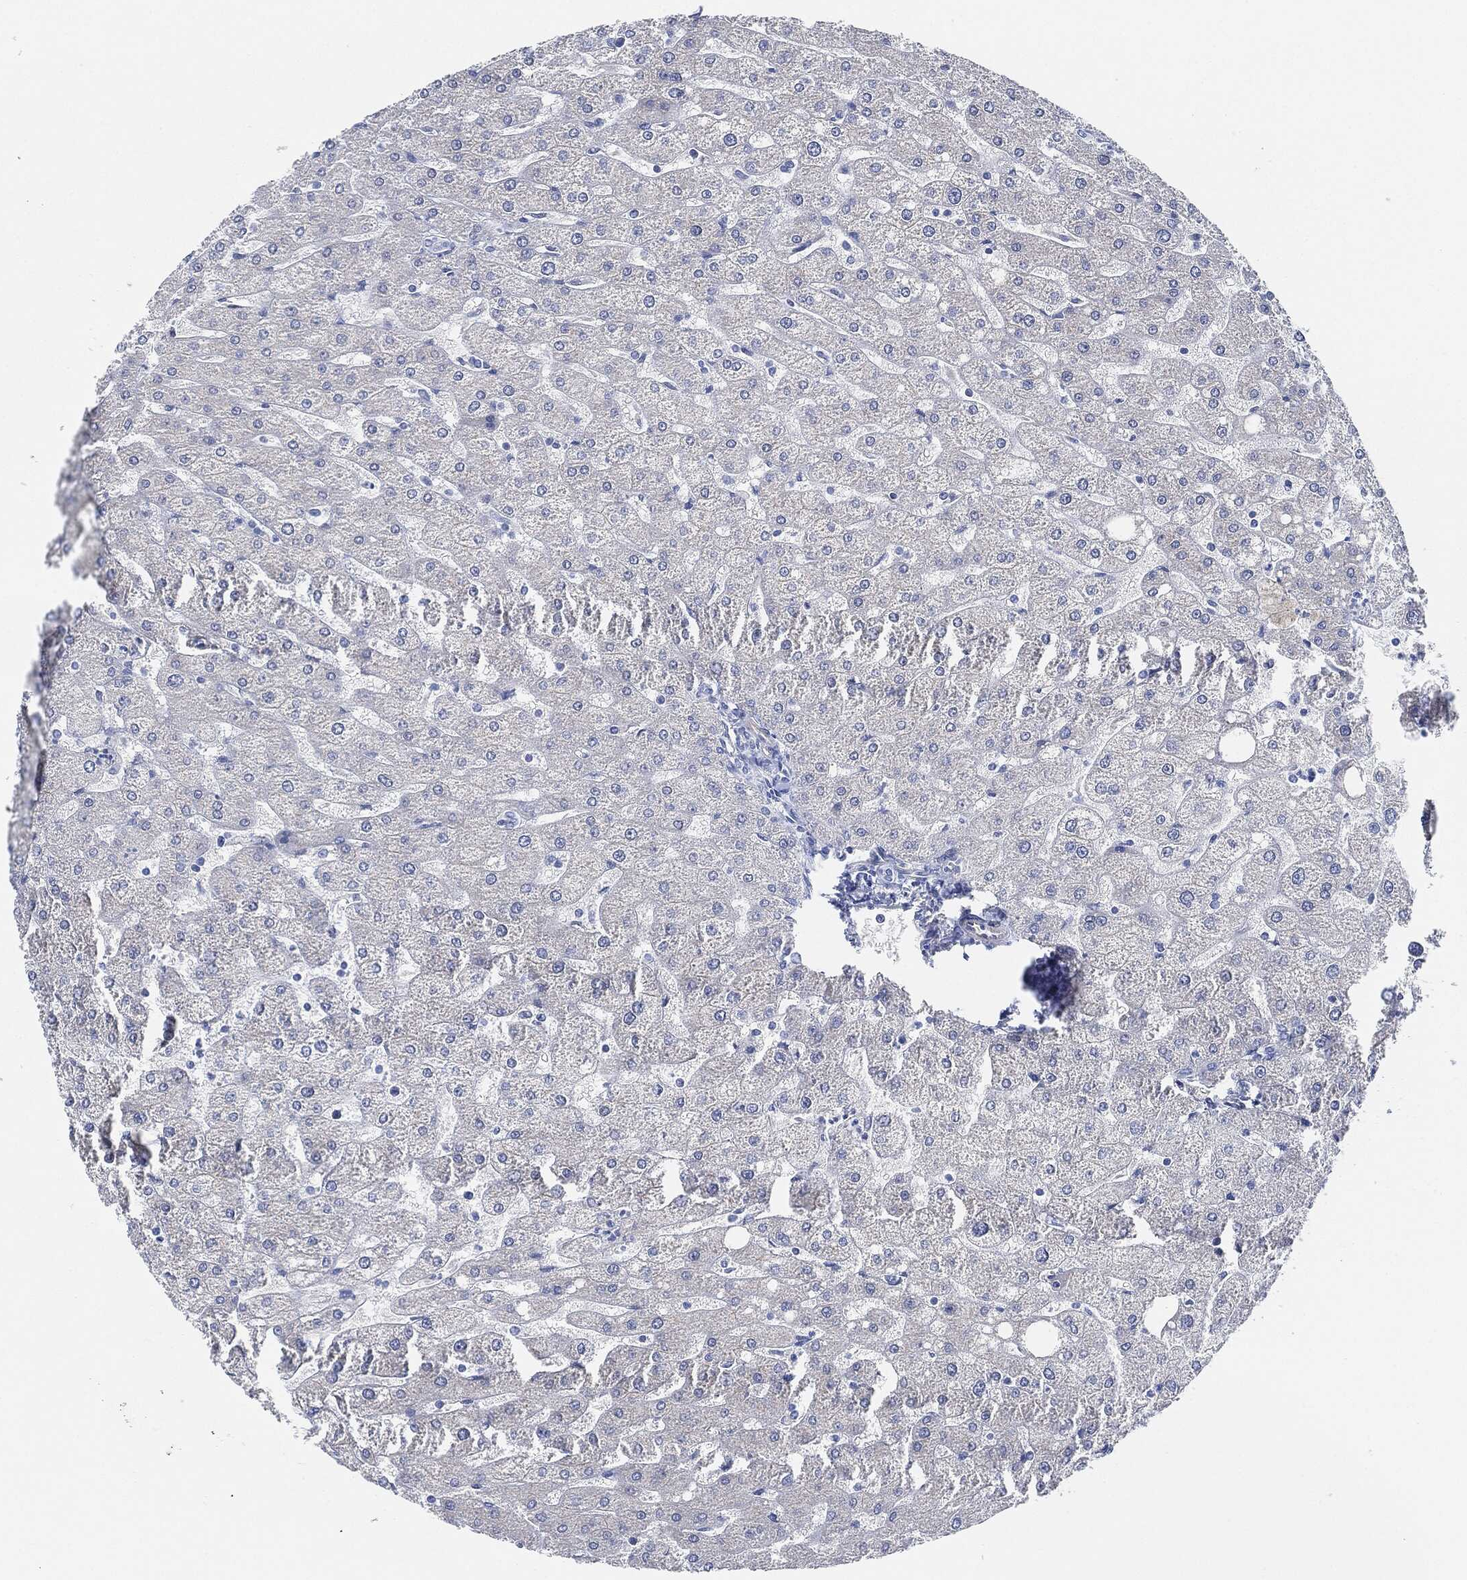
{"staining": {"intensity": "negative", "quantity": "none", "location": "none"}, "tissue": "liver", "cell_type": "Cholangiocytes", "image_type": "normal", "snomed": [{"axis": "morphology", "description": "Normal tissue, NOS"}, {"axis": "topography", "description": "Liver"}], "caption": "IHC of benign liver shows no expression in cholangiocytes. (DAB immunohistochemistry with hematoxylin counter stain).", "gene": "THSD1", "patient": {"sex": "male", "age": 67}}